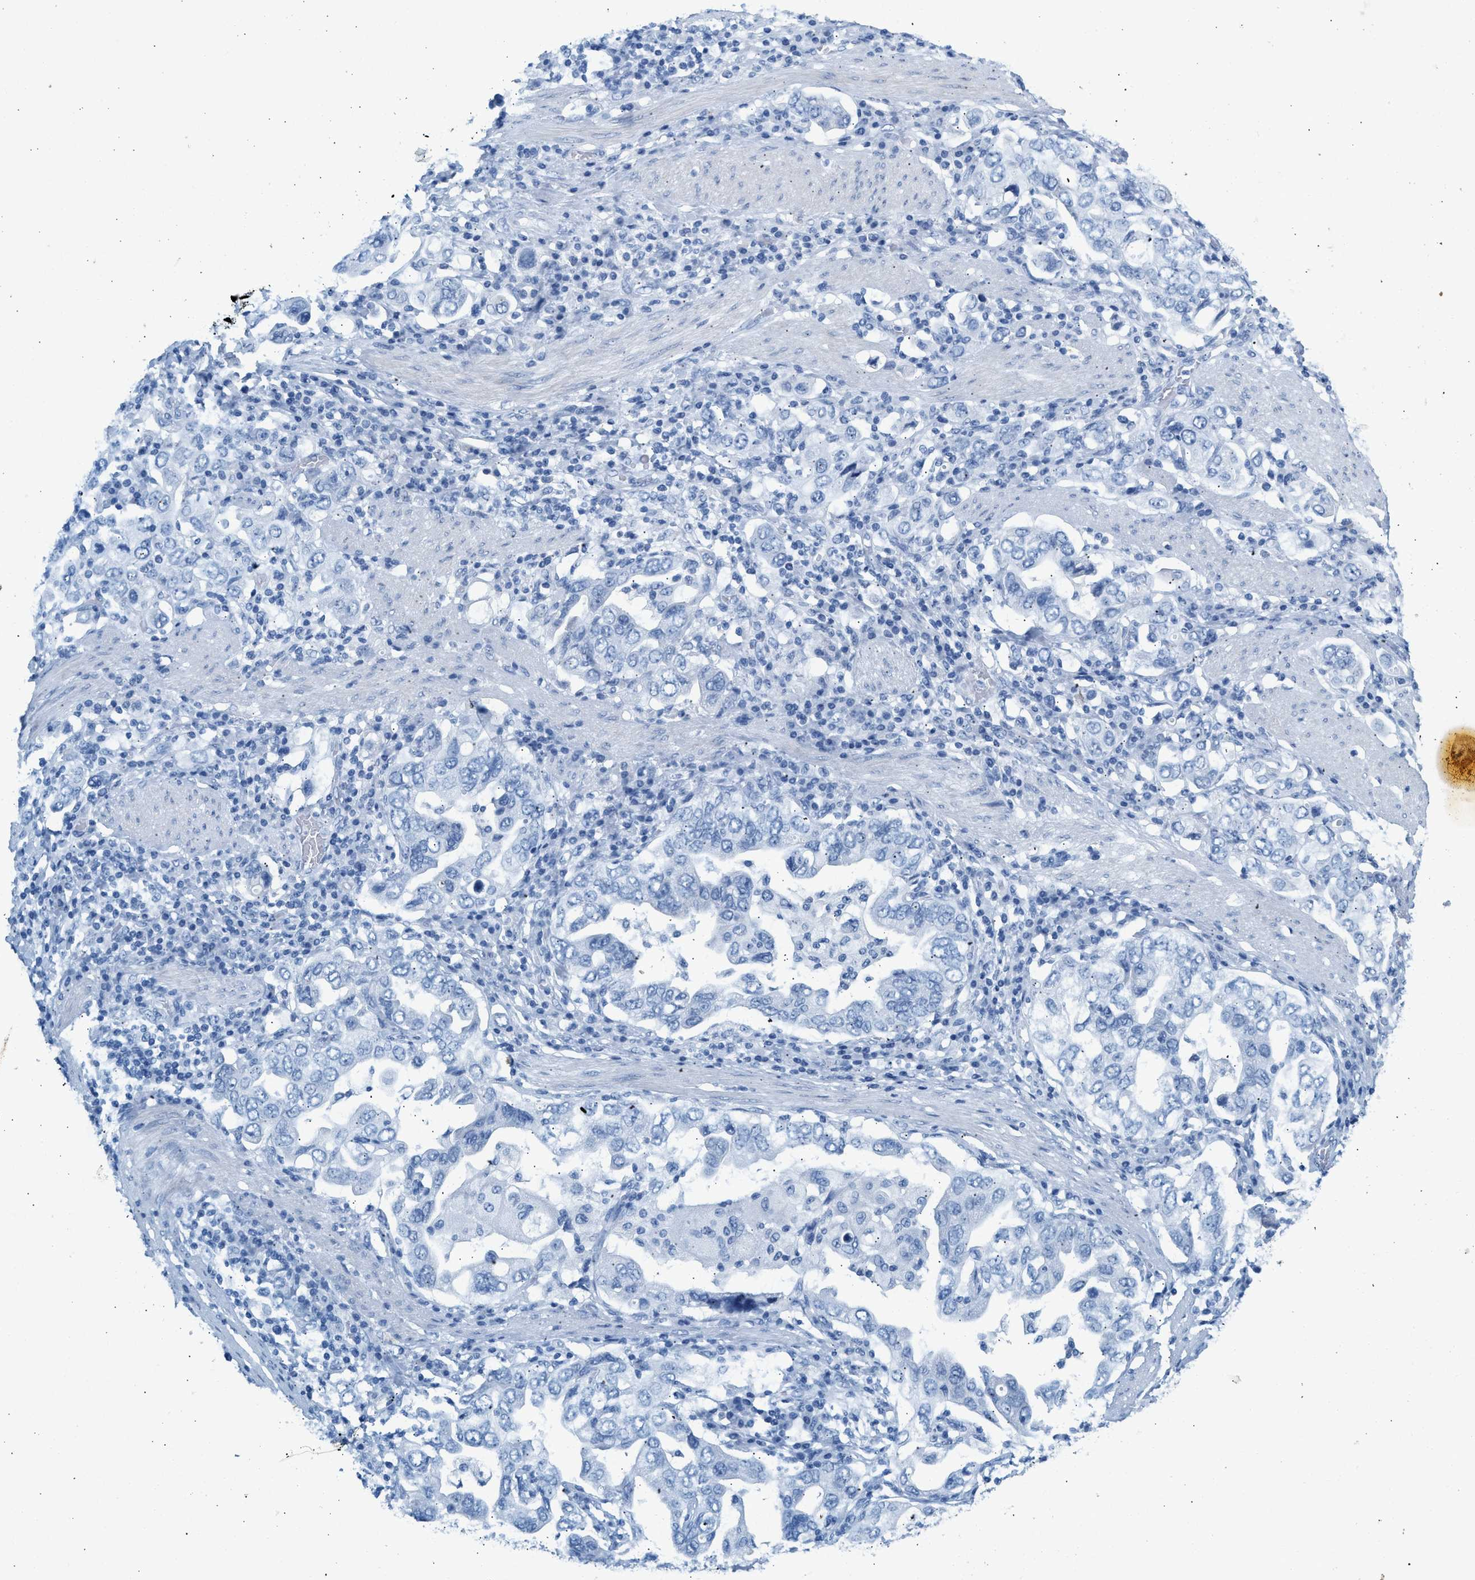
{"staining": {"intensity": "negative", "quantity": "none", "location": "none"}, "tissue": "stomach cancer", "cell_type": "Tumor cells", "image_type": "cancer", "snomed": [{"axis": "morphology", "description": "Adenocarcinoma, NOS"}, {"axis": "topography", "description": "Stomach, upper"}], "caption": "Protein analysis of stomach adenocarcinoma demonstrates no significant expression in tumor cells.", "gene": "HHATL", "patient": {"sex": "male", "age": 62}}